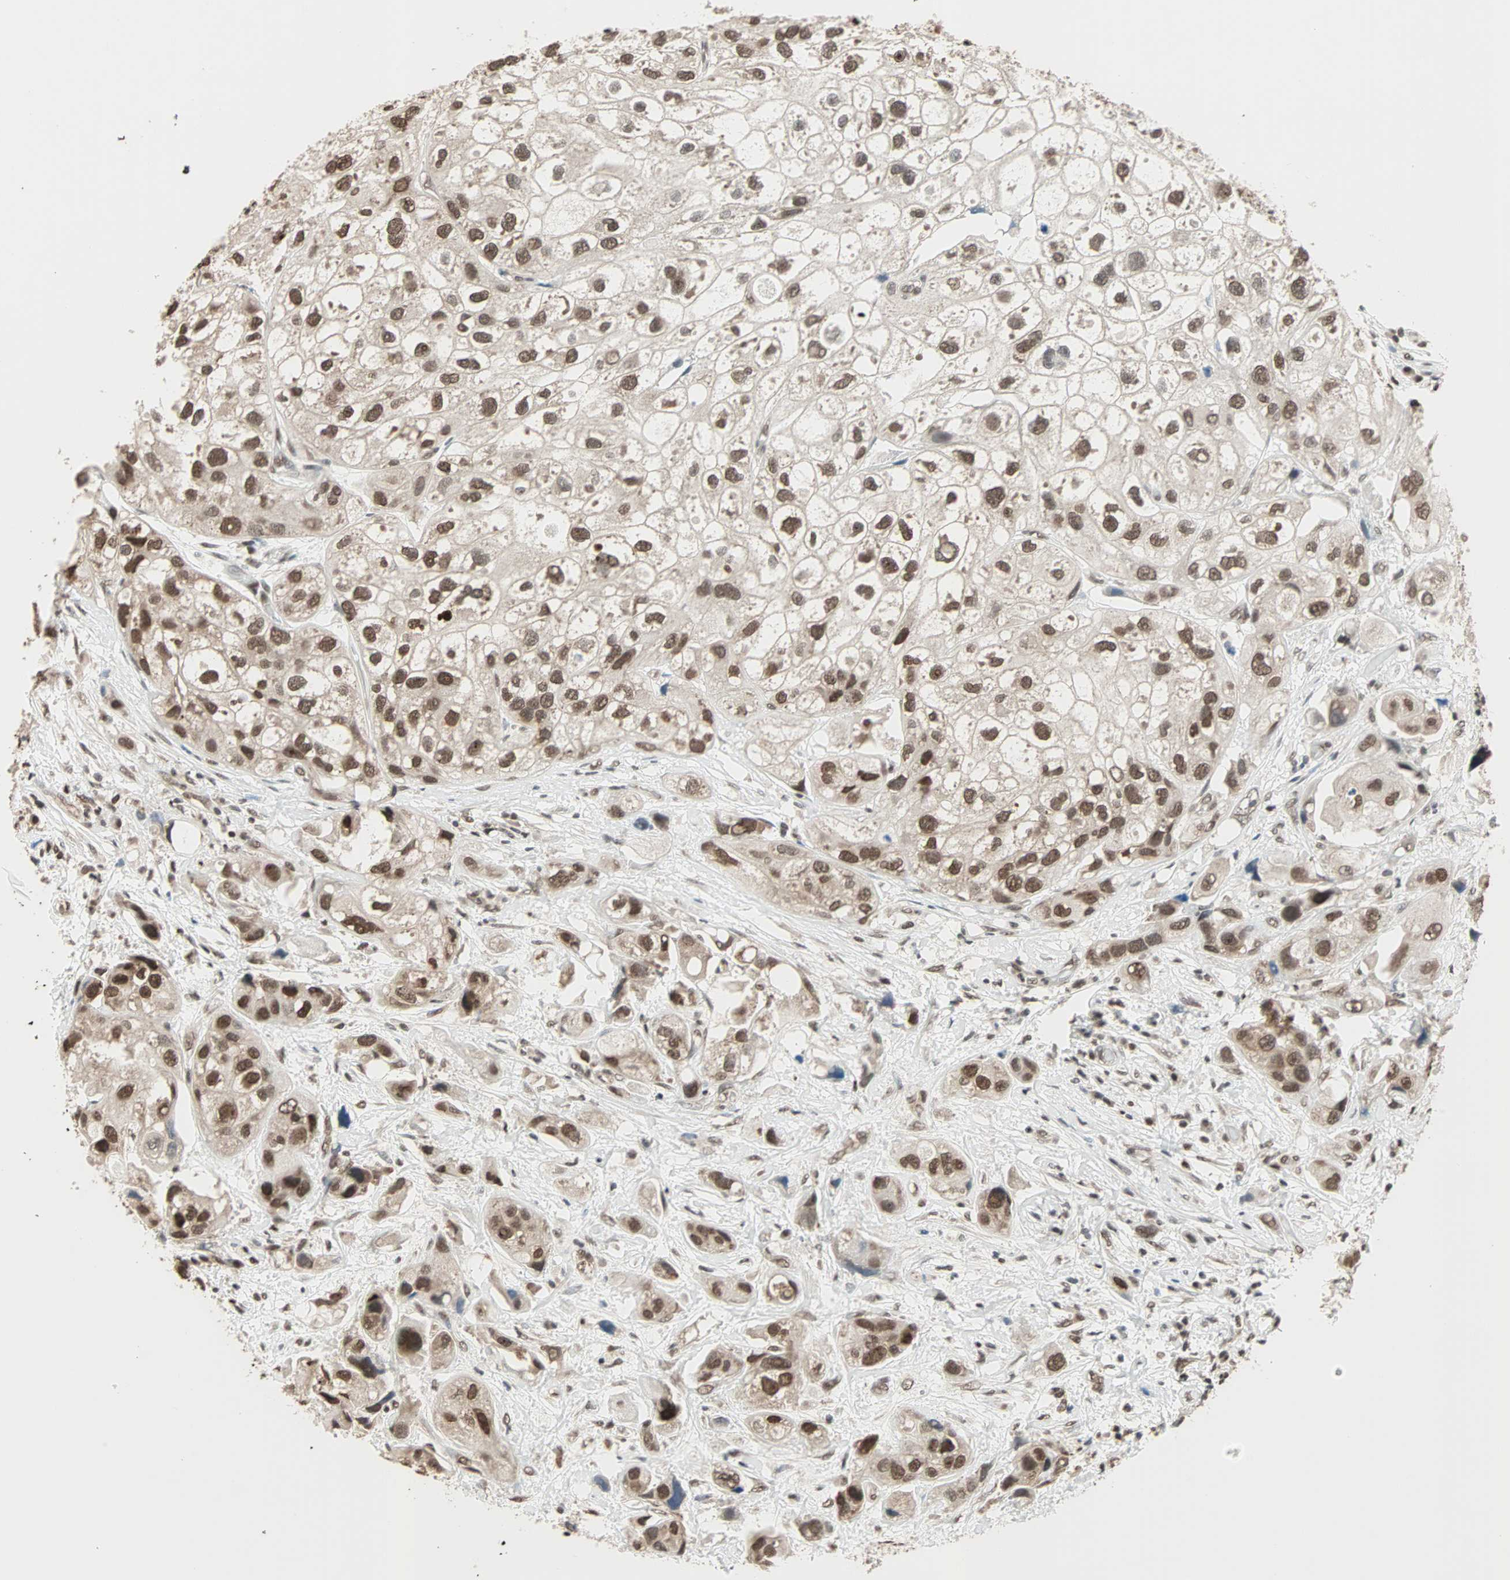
{"staining": {"intensity": "strong", "quantity": ">75%", "location": "nuclear"}, "tissue": "urothelial cancer", "cell_type": "Tumor cells", "image_type": "cancer", "snomed": [{"axis": "morphology", "description": "Urothelial carcinoma, High grade"}, {"axis": "topography", "description": "Urinary bladder"}], "caption": "Urothelial cancer stained with immunohistochemistry exhibits strong nuclear staining in approximately >75% of tumor cells.", "gene": "DAZAP1", "patient": {"sex": "female", "age": 64}}